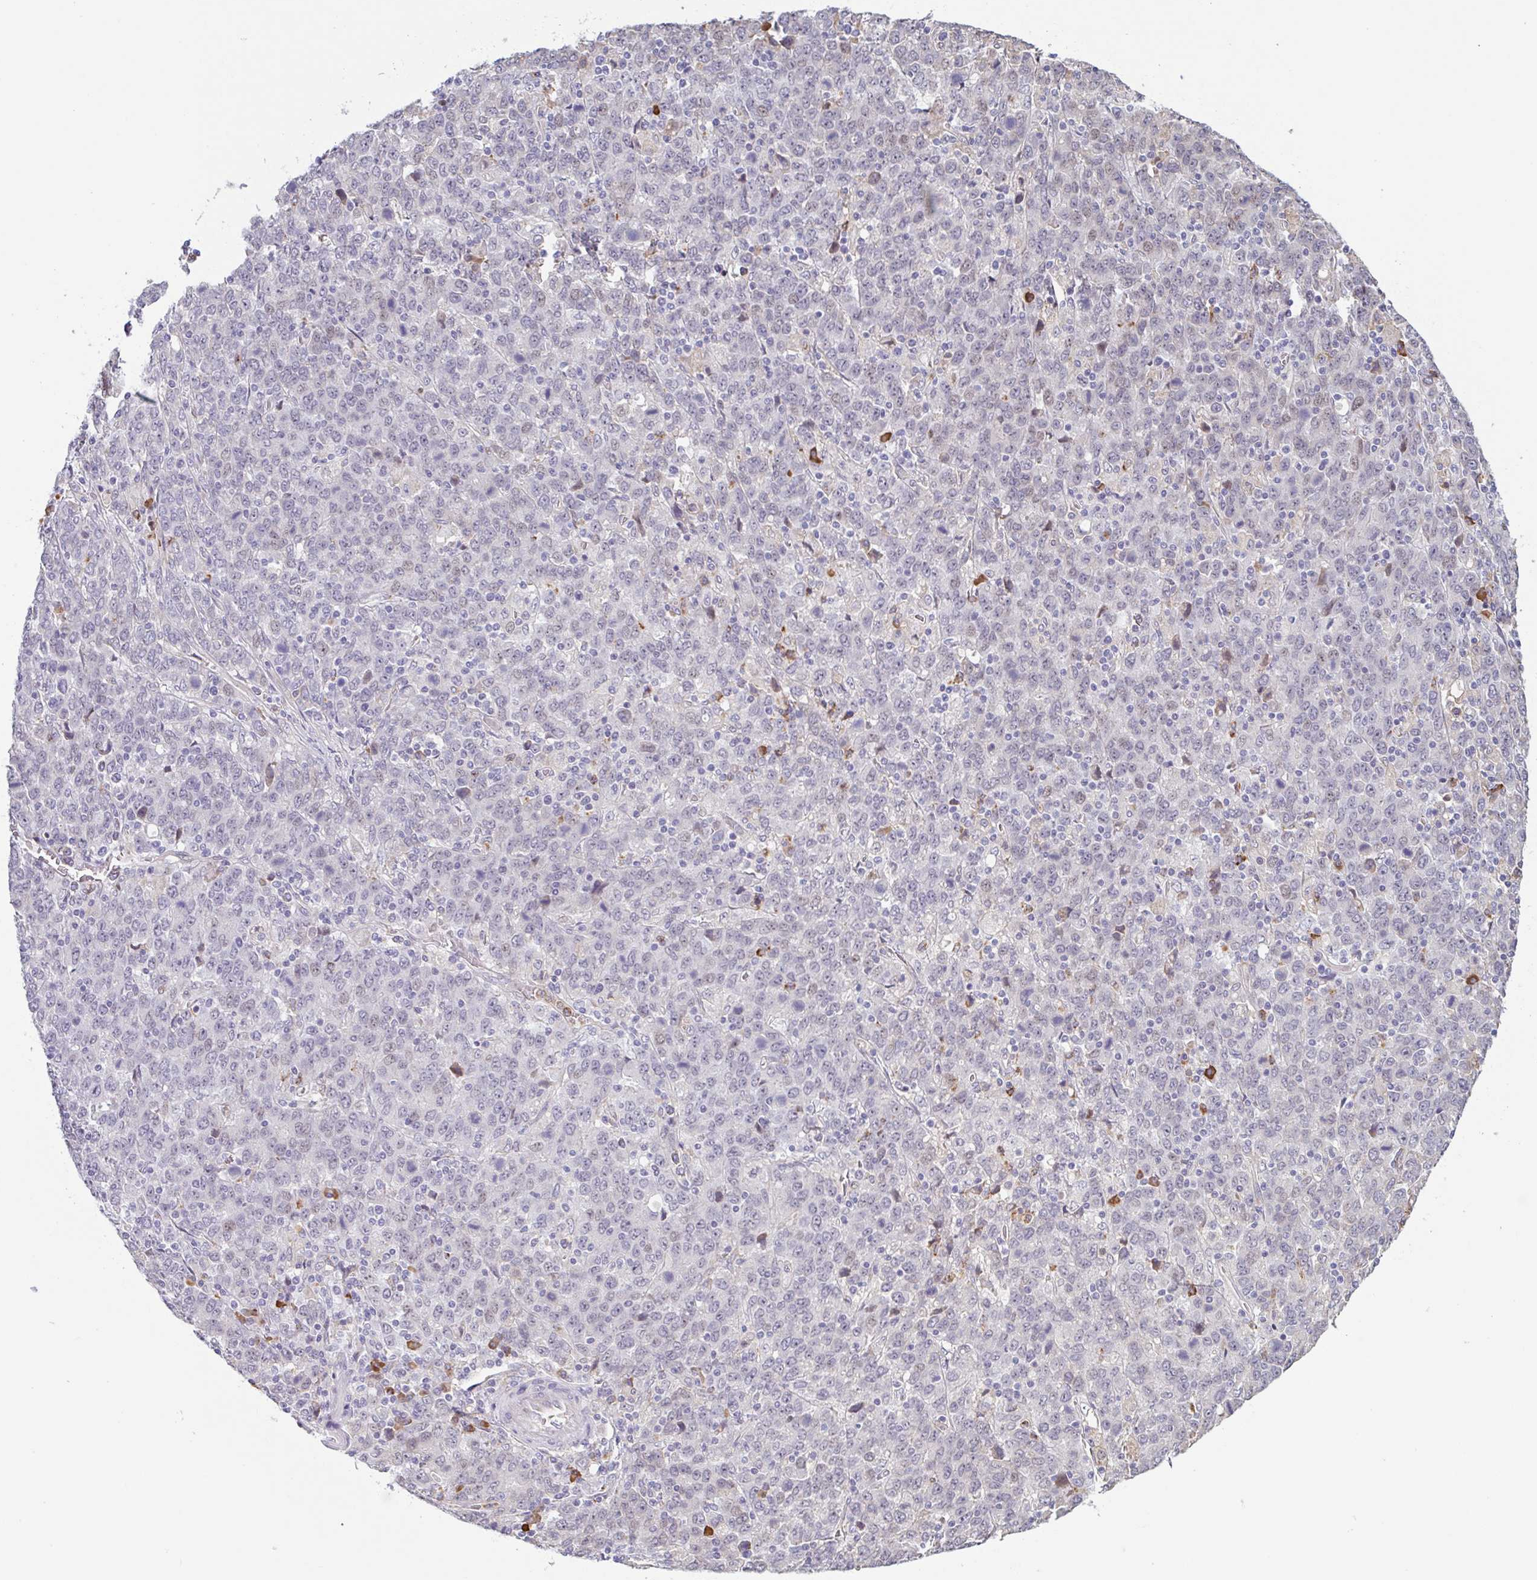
{"staining": {"intensity": "negative", "quantity": "none", "location": "none"}, "tissue": "stomach cancer", "cell_type": "Tumor cells", "image_type": "cancer", "snomed": [{"axis": "morphology", "description": "Adenocarcinoma, NOS"}, {"axis": "topography", "description": "Stomach, upper"}], "caption": "Tumor cells show no significant expression in stomach adenocarcinoma.", "gene": "TAF1D", "patient": {"sex": "male", "age": 69}}